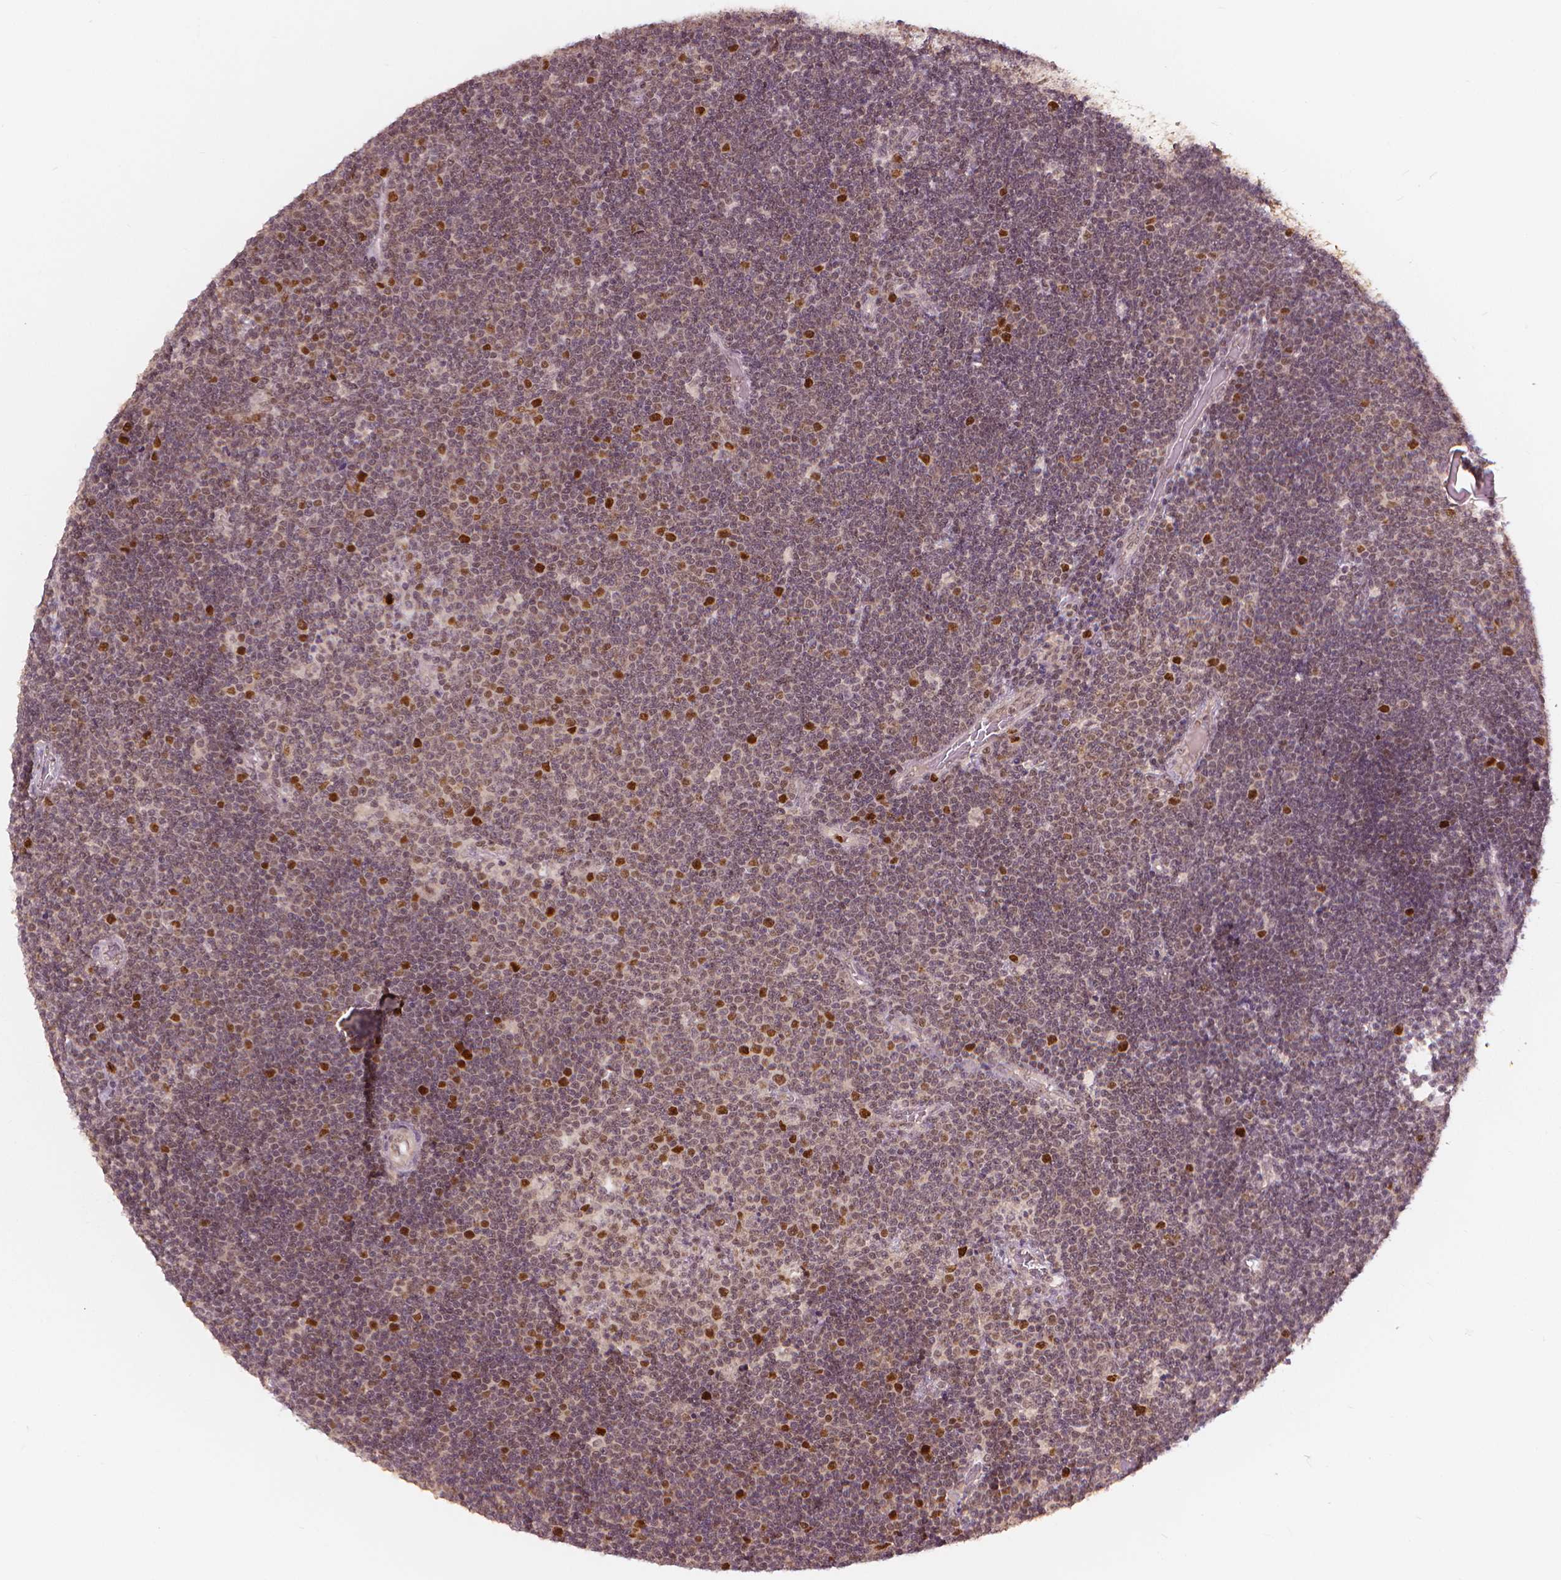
{"staining": {"intensity": "strong", "quantity": "<25%", "location": "nuclear"}, "tissue": "lymphoma", "cell_type": "Tumor cells", "image_type": "cancer", "snomed": [{"axis": "morphology", "description": "Malignant lymphoma, non-Hodgkin's type, Low grade"}, {"axis": "topography", "description": "Brain"}], "caption": "Immunohistochemical staining of human malignant lymphoma, non-Hodgkin's type (low-grade) demonstrates strong nuclear protein positivity in about <25% of tumor cells.", "gene": "NSD2", "patient": {"sex": "female", "age": 66}}